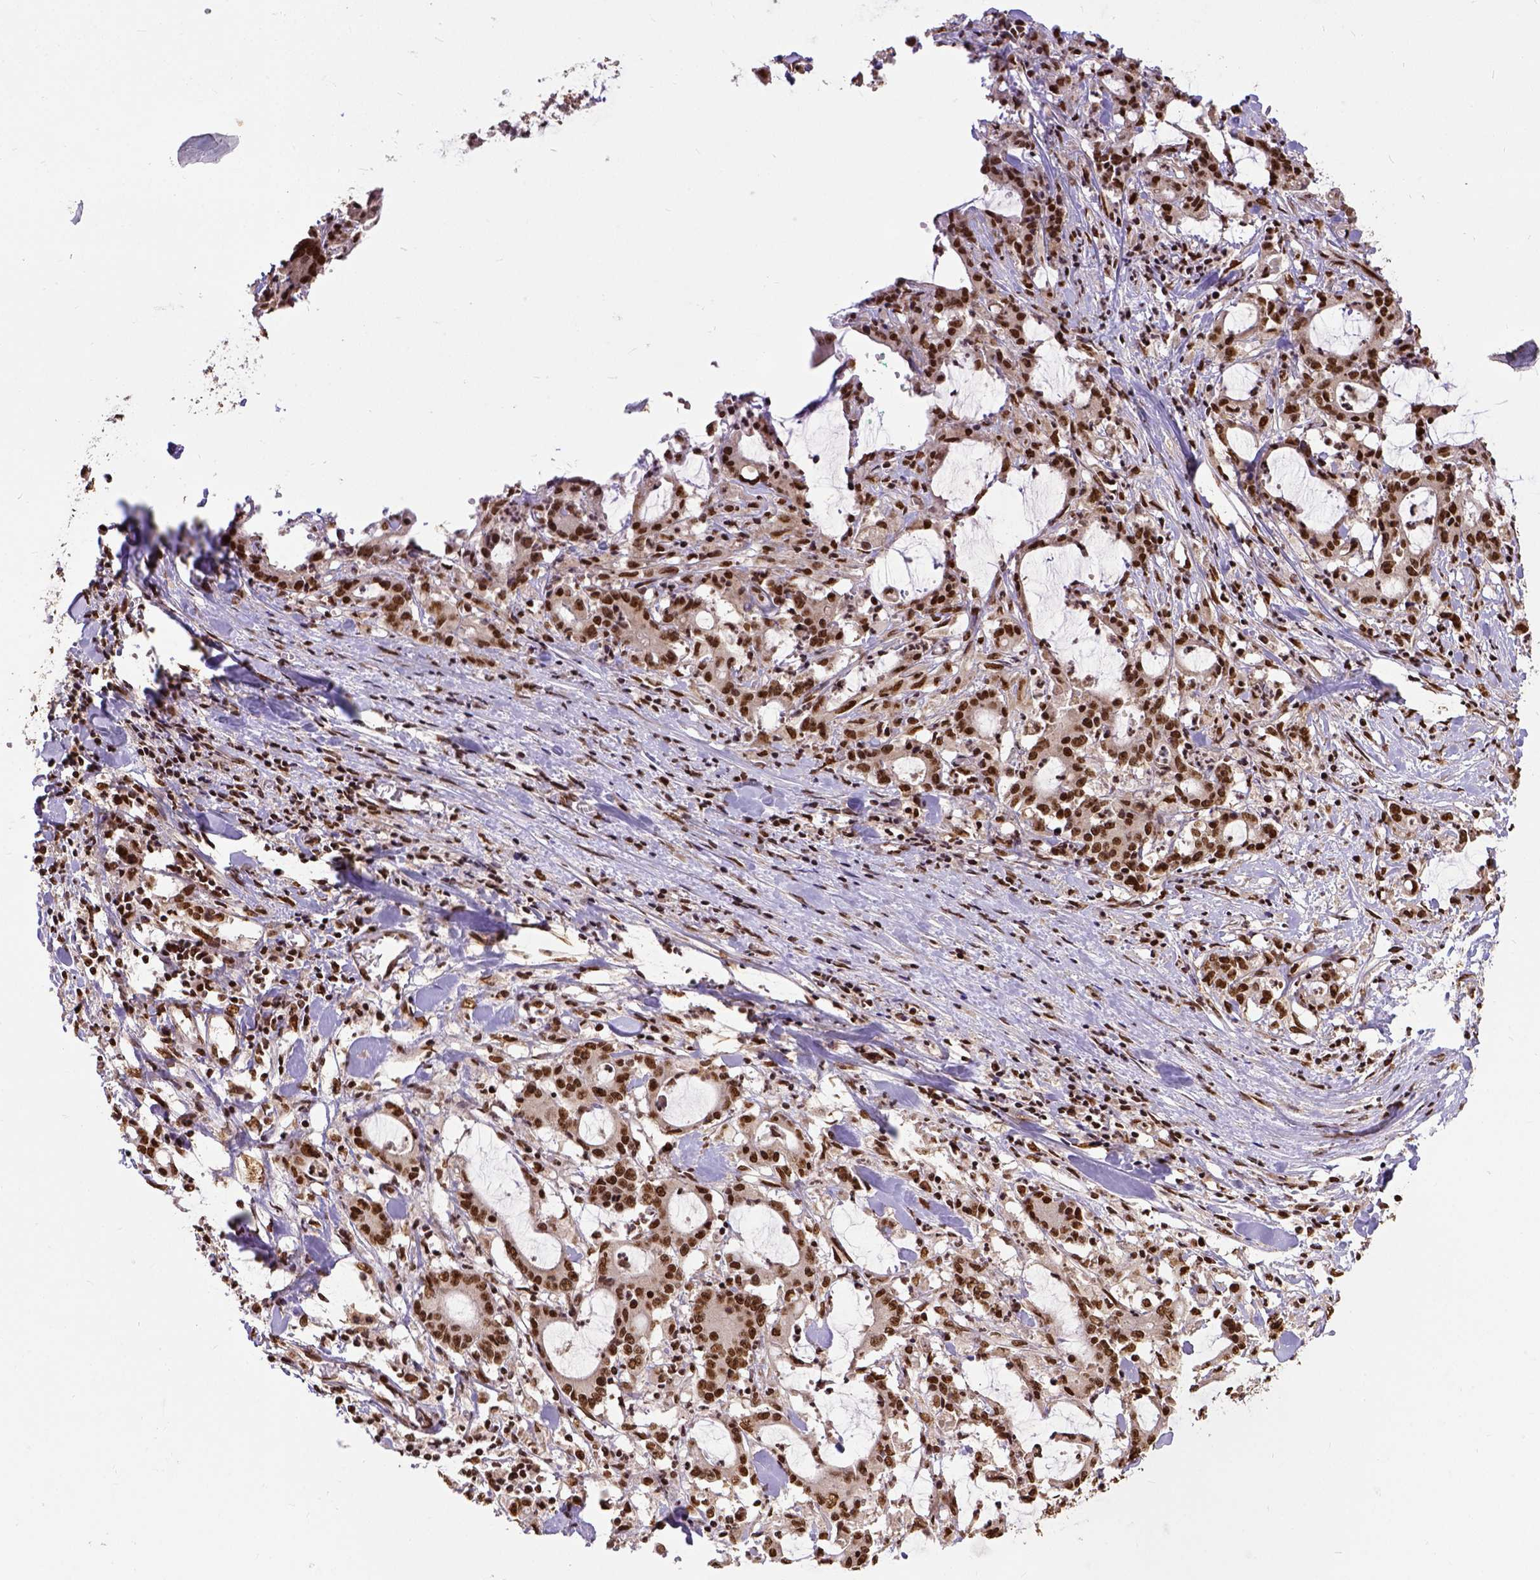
{"staining": {"intensity": "strong", "quantity": ">75%", "location": "nuclear"}, "tissue": "stomach cancer", "cell_type": "Tumor cells", "image_type": "cancer", "snomed": [{"axis": "morphology", "description": "Adenocarcinoma, NOS"}, {"axis": "topography", "description": "Stomach, upper"}], "caption": "Human stomach adenocarcinoma stained with a brown dye displays strong nuclear positive expression in approximately >75% of tumor cells.", "gene": "NACC1", "patient": {"sex": "male", "age": 68}}